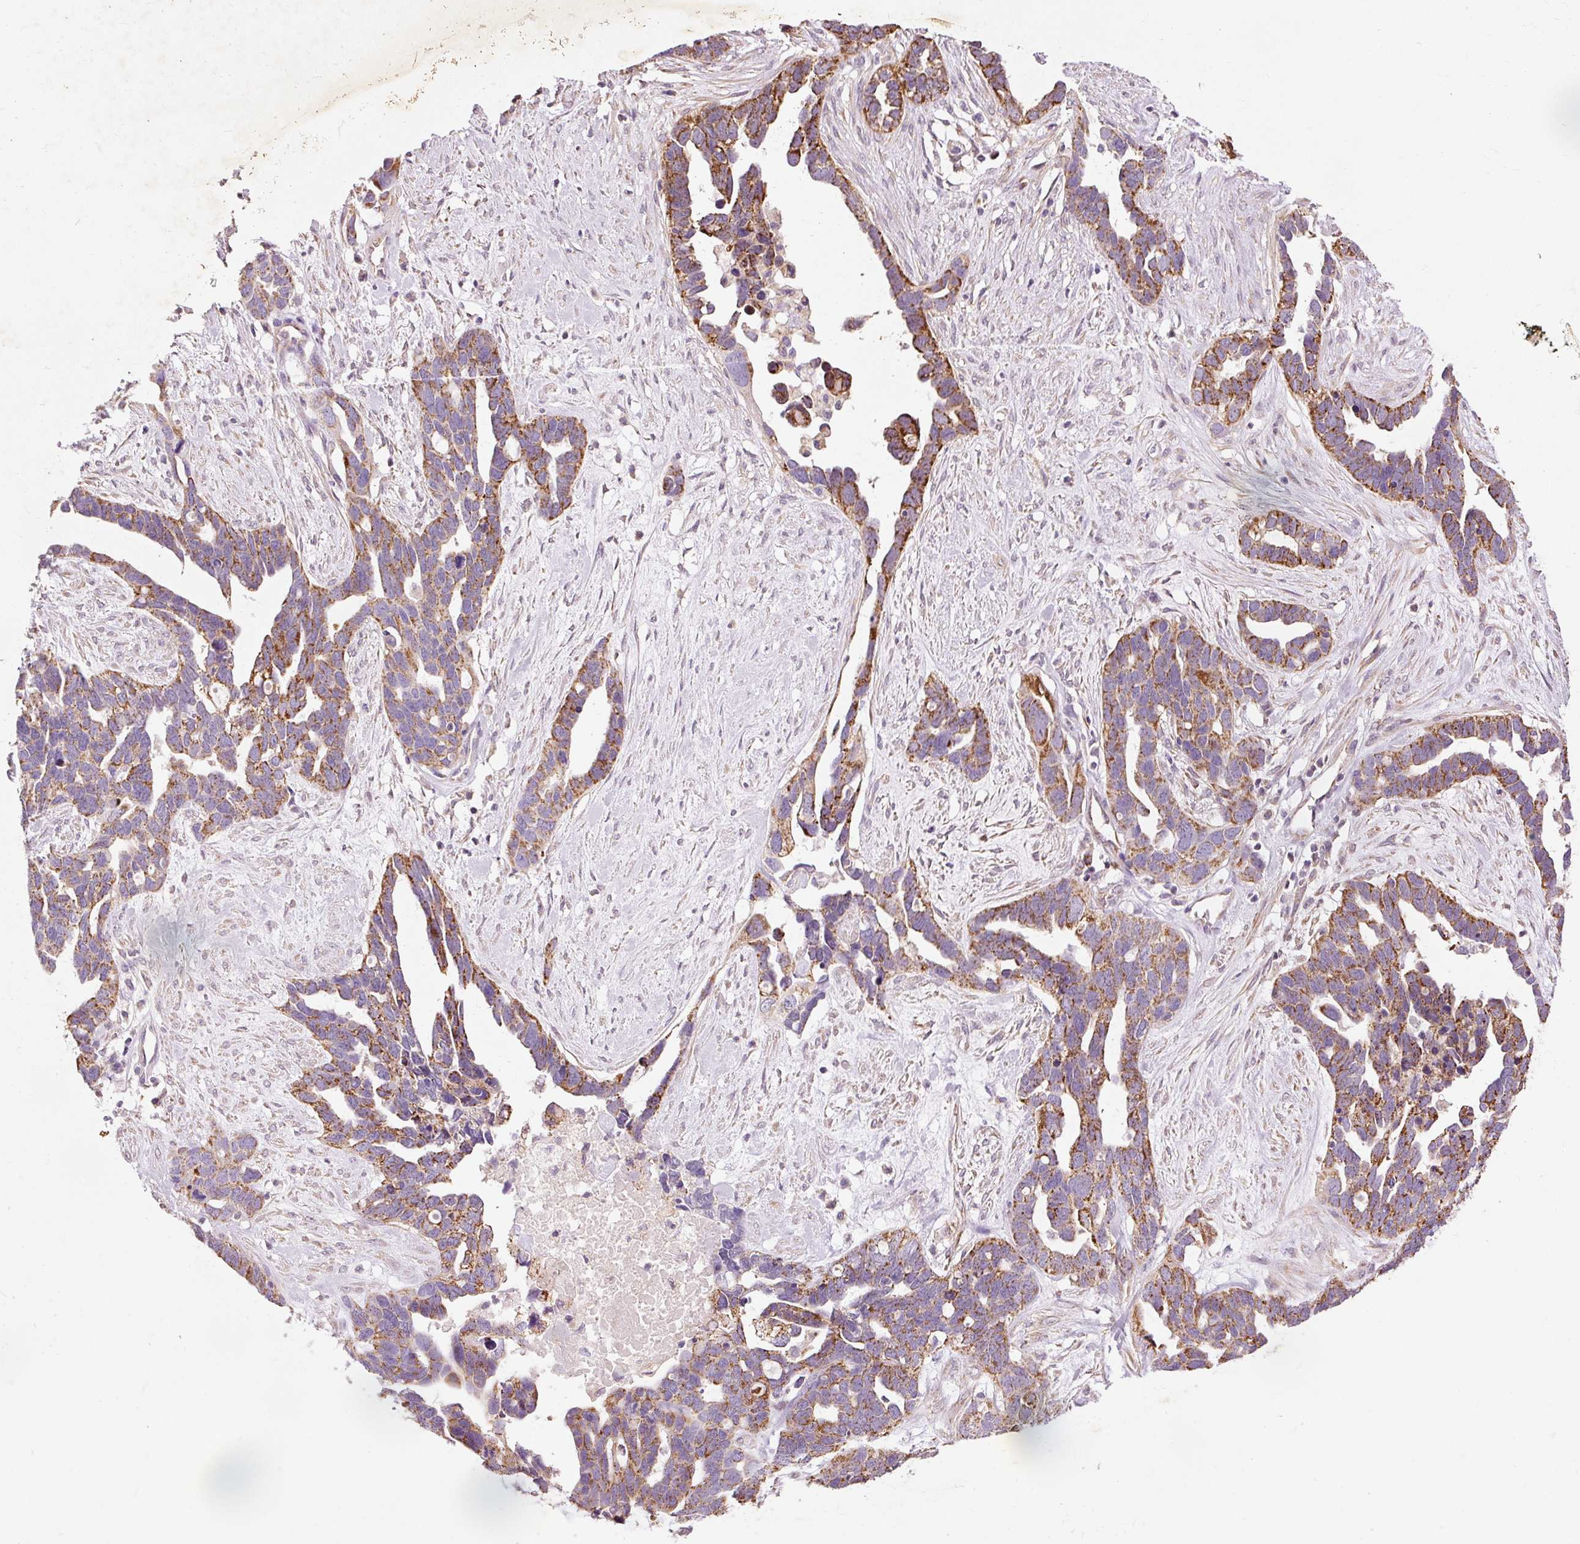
{"staining": {"intensity": "moderate", "quantity": ">75%", "location": "cytoplasmic/membranous"}, "tissue": "ovarian cancer", "cell_type": "Tumor cells", "image_type": "cancer", "snomed": [{"axis": "morphology", "description": "Cystadenocarcinoma, serous, NOS"}, {"axis": "topography", "description": "Ovary"}], "caption": "The histopathology image displays staining of ovarian serous cystadenocarcinoma, revealing moderate cytoplasmic/membranous protein expression (brown color) within tumor cells.", "gene": "PRDX5", "patient": {"sex": "female", "age": 54}}